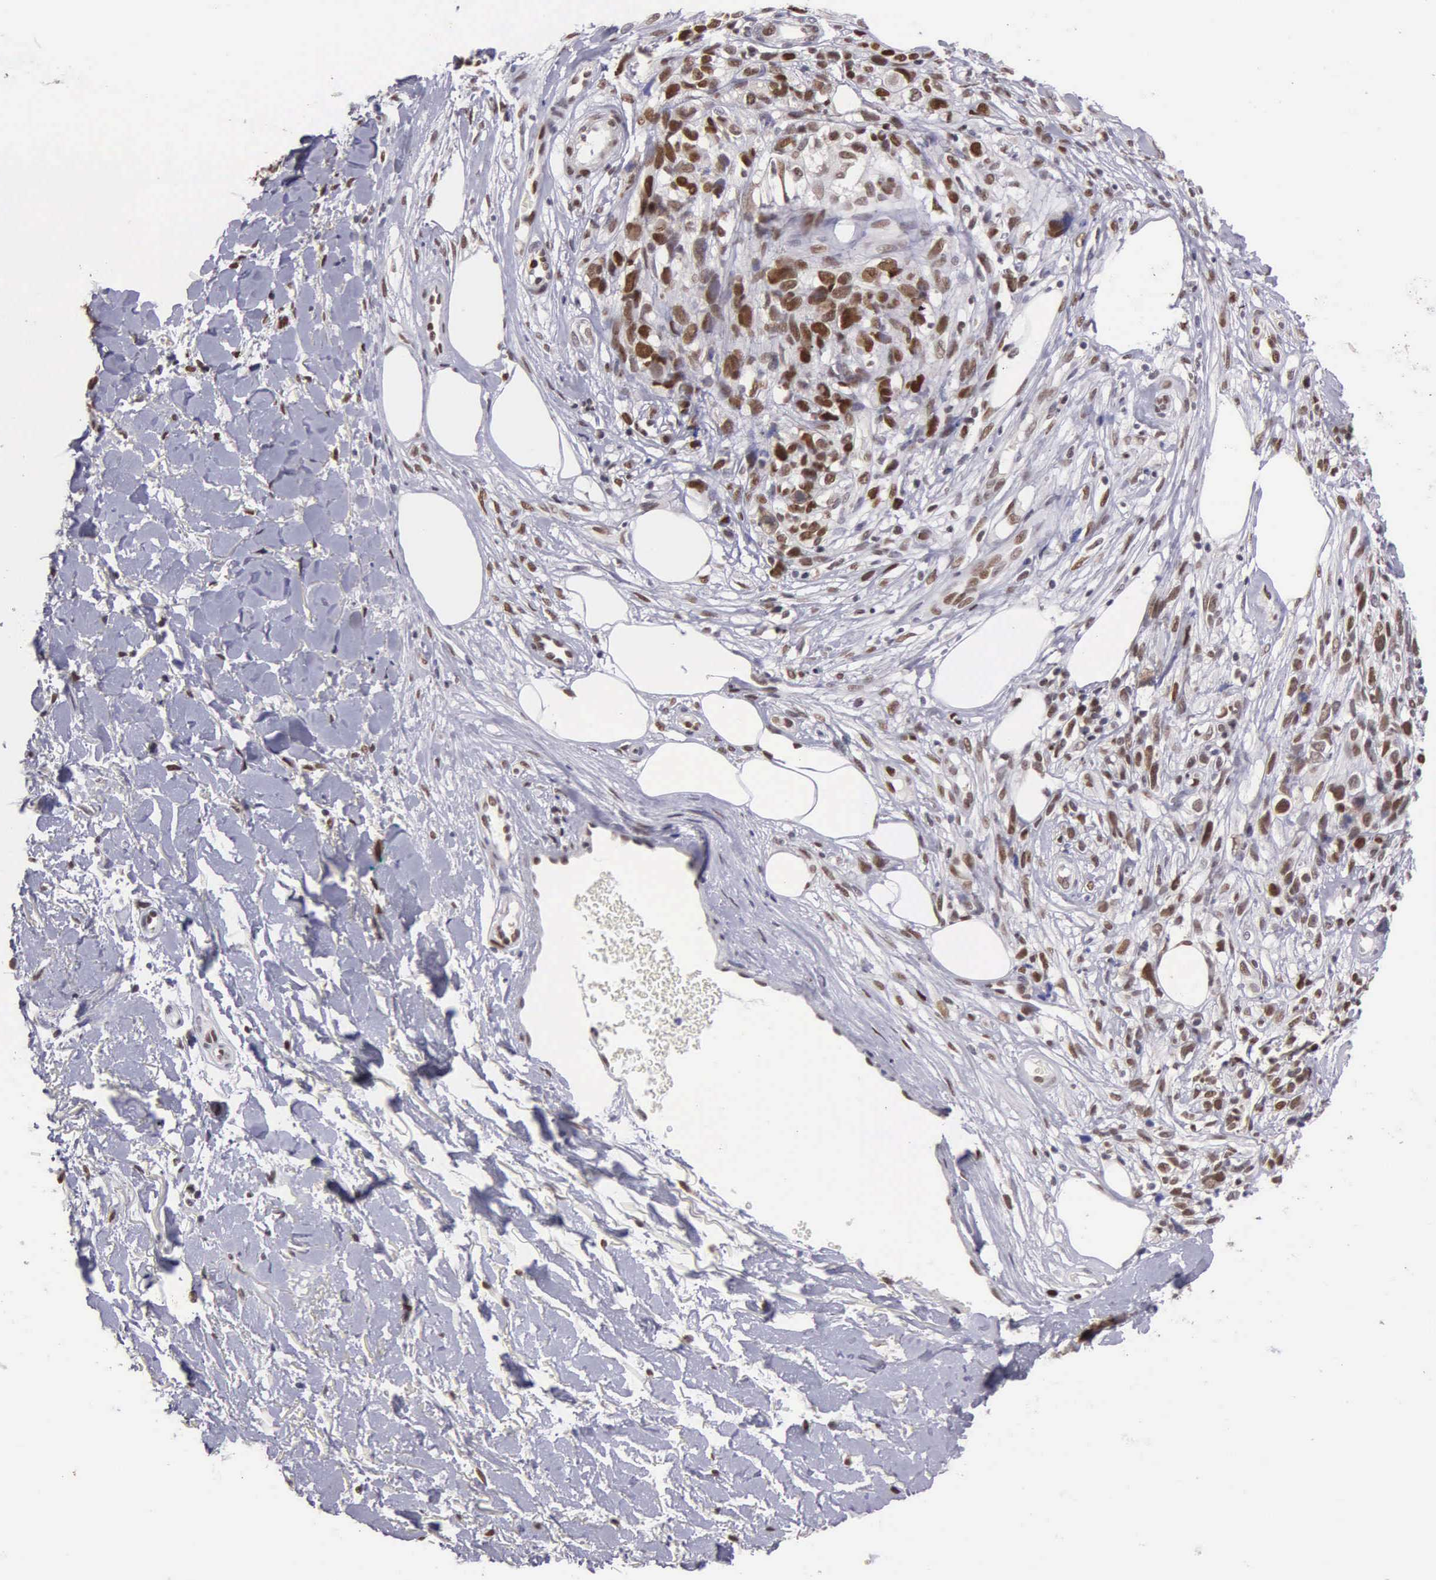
{"staining": {"intensity": "moderate", "quantity": ">75%", "location": "nuclear"}, "tissue": "melanoma", "cell_type": "Tumor cells", "image_type": "cancer", "snomed": [{"axis": "morphology", "description": "Malignant melanoma, NOS"}, {"axis": "topography", "description": "Skin"}], "caption": "Melanoma stained with DAB (3,3'-diaminobenzidine) immunohistochemistry (IHC) exhibits medium levels of moderate nuclear staining in about >75% of tumor cells.", "gene": "UBR7", "patient": {"sex": "female", "age": 85}}